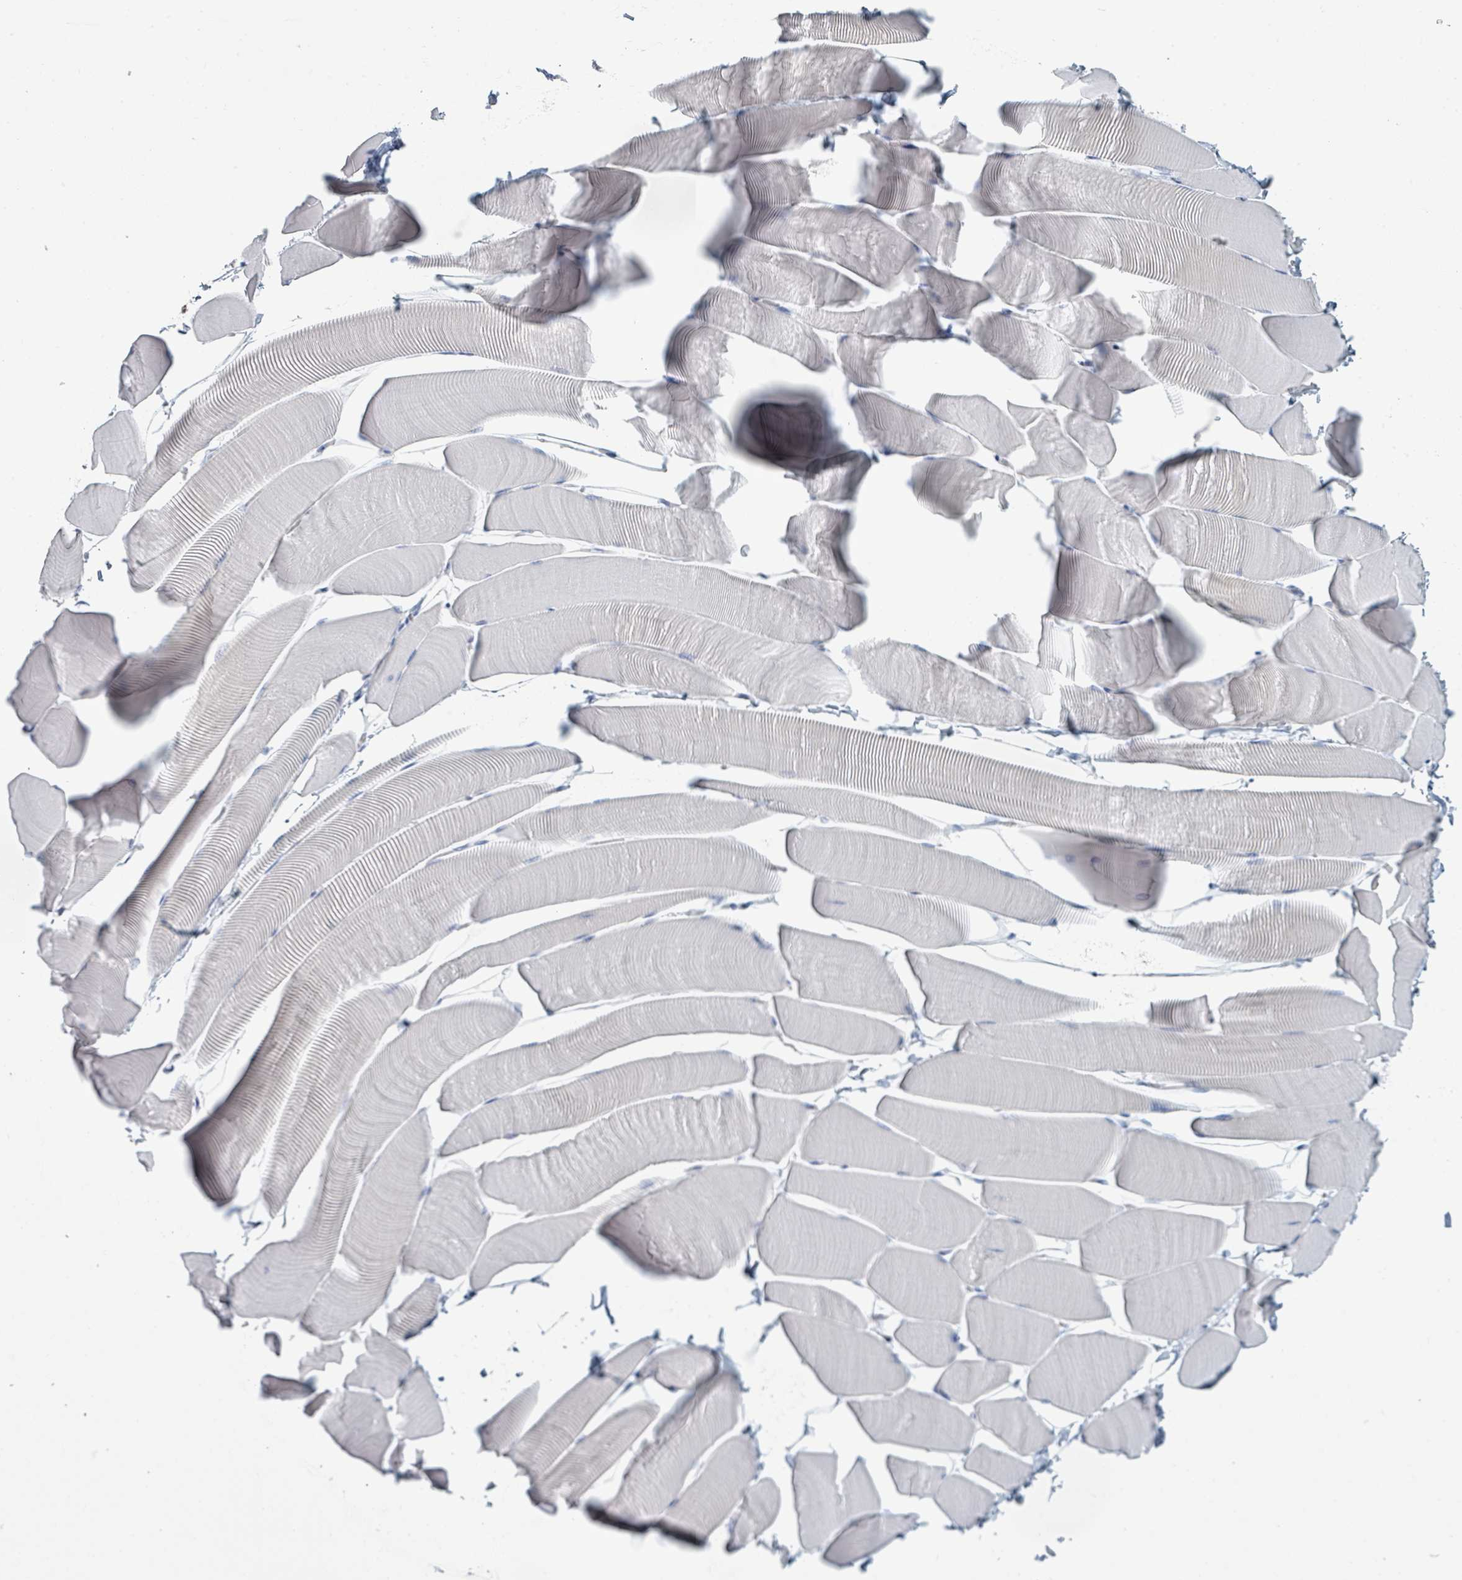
{"staining": {"intensity": "negative", "quantity": "none", "location": "none"}, "tissue": "skeletal muscle", "cell_type": "Myocytes", "image_type": "normal", "snomed": [{"axis": "morphology", "description": "Normal tissue, NOS"}, {"axis": "topography", "description": "Skeletal muscle"}], "caption": "Myocytes show no significant protein positivity in benign skeletal muscle.", "gene": "DEFA4", "patient": {"sex": "male", "age": 25}}